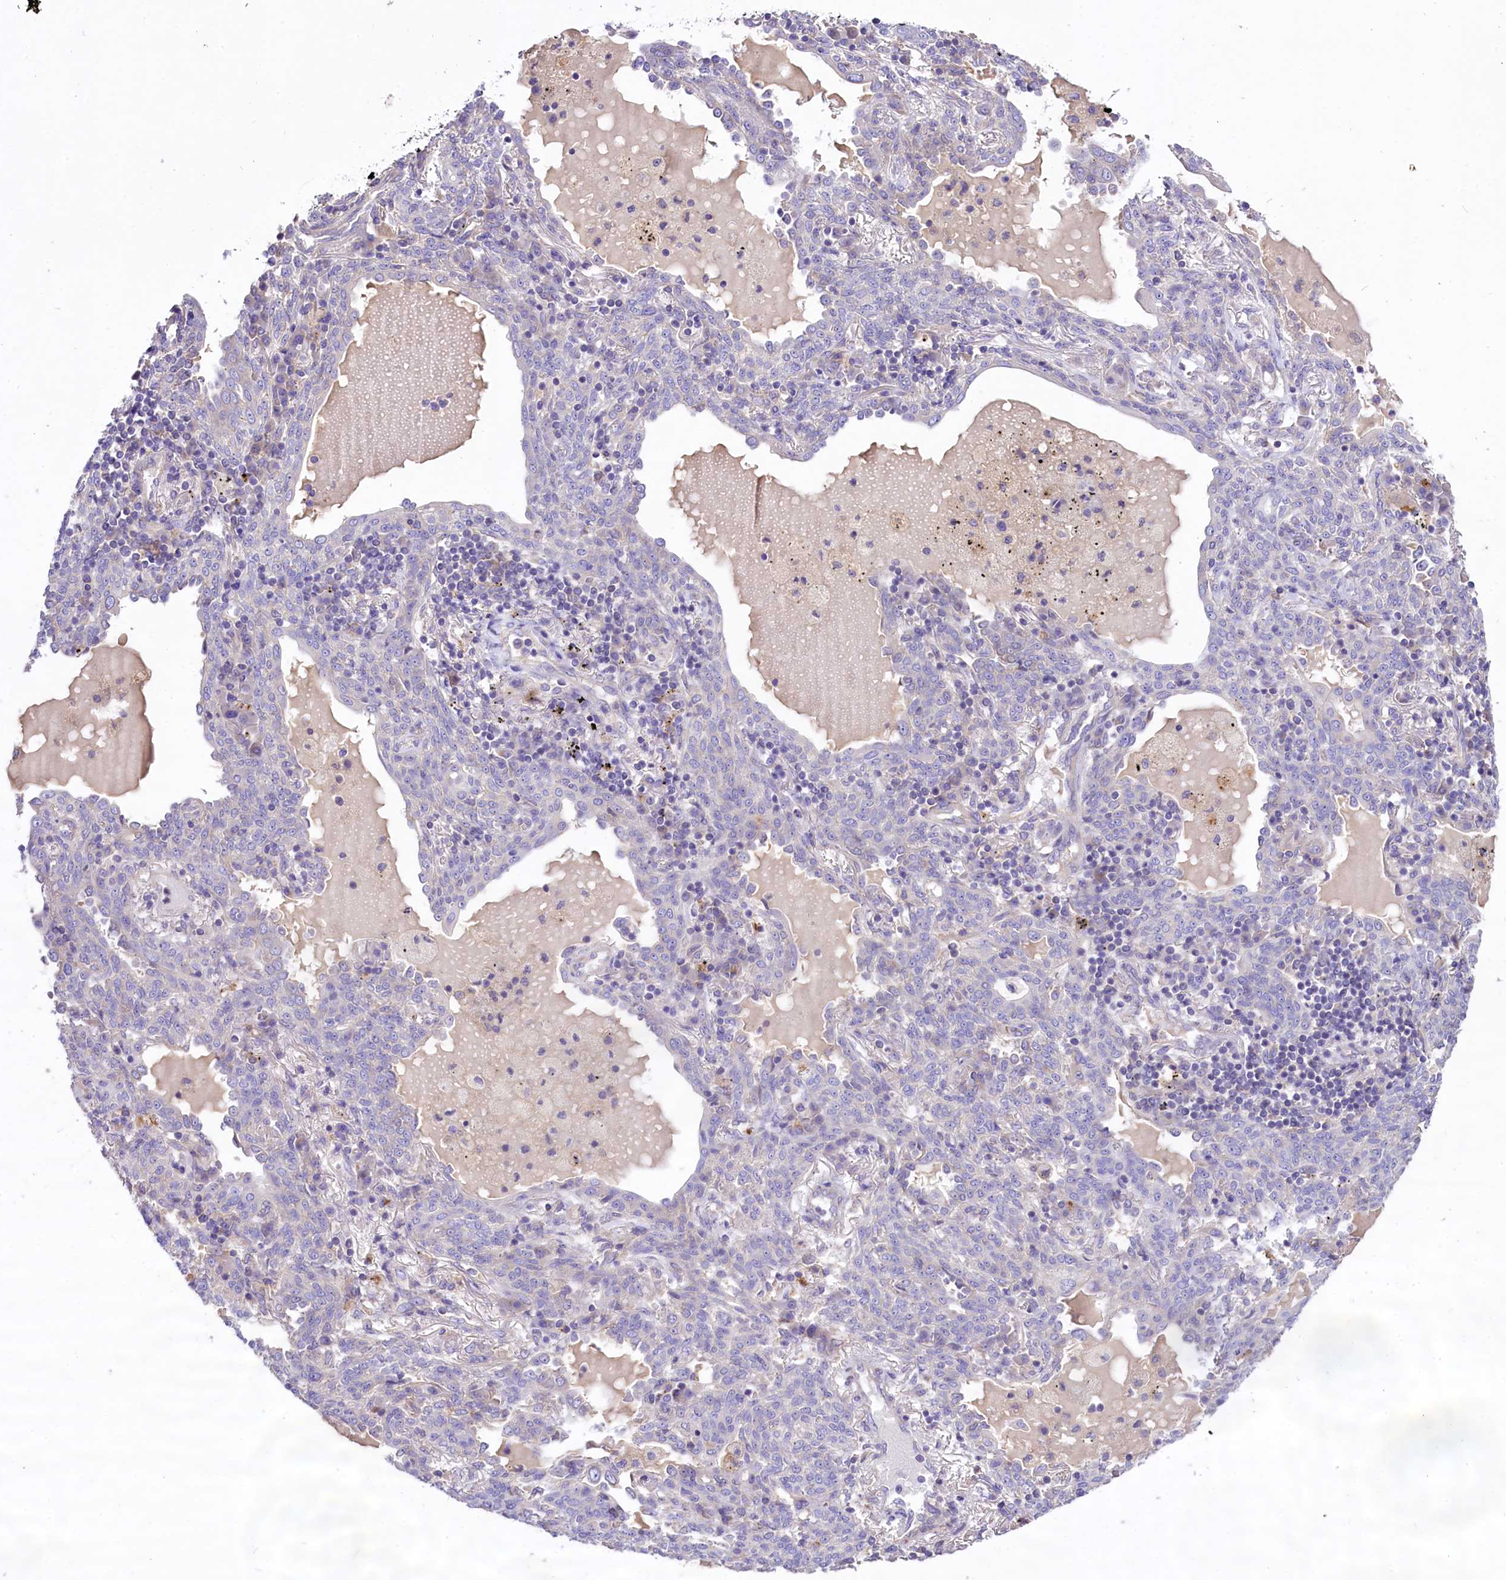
{"staining": {"intensity": "negative", "quantity": "none", "location": "none"}, "tissue": "lung cancer", "cell_type": "Tumor cells", "image_type": "cancer", "snomed": [{"axis": "morphology", "description": "Squamous cell carcinoma, NOS"}, {"axis": "topography", "description": "Lung"}], "caption": "High magnification brightfield microscopy of squamous cell carcinoma (lung) stained with DAB (brown) and counterstained with hematoxylin (blue): tumor cells show no significant staining.", "gene": "PEMT", "patient": {"sex": "female", "age": 70}}